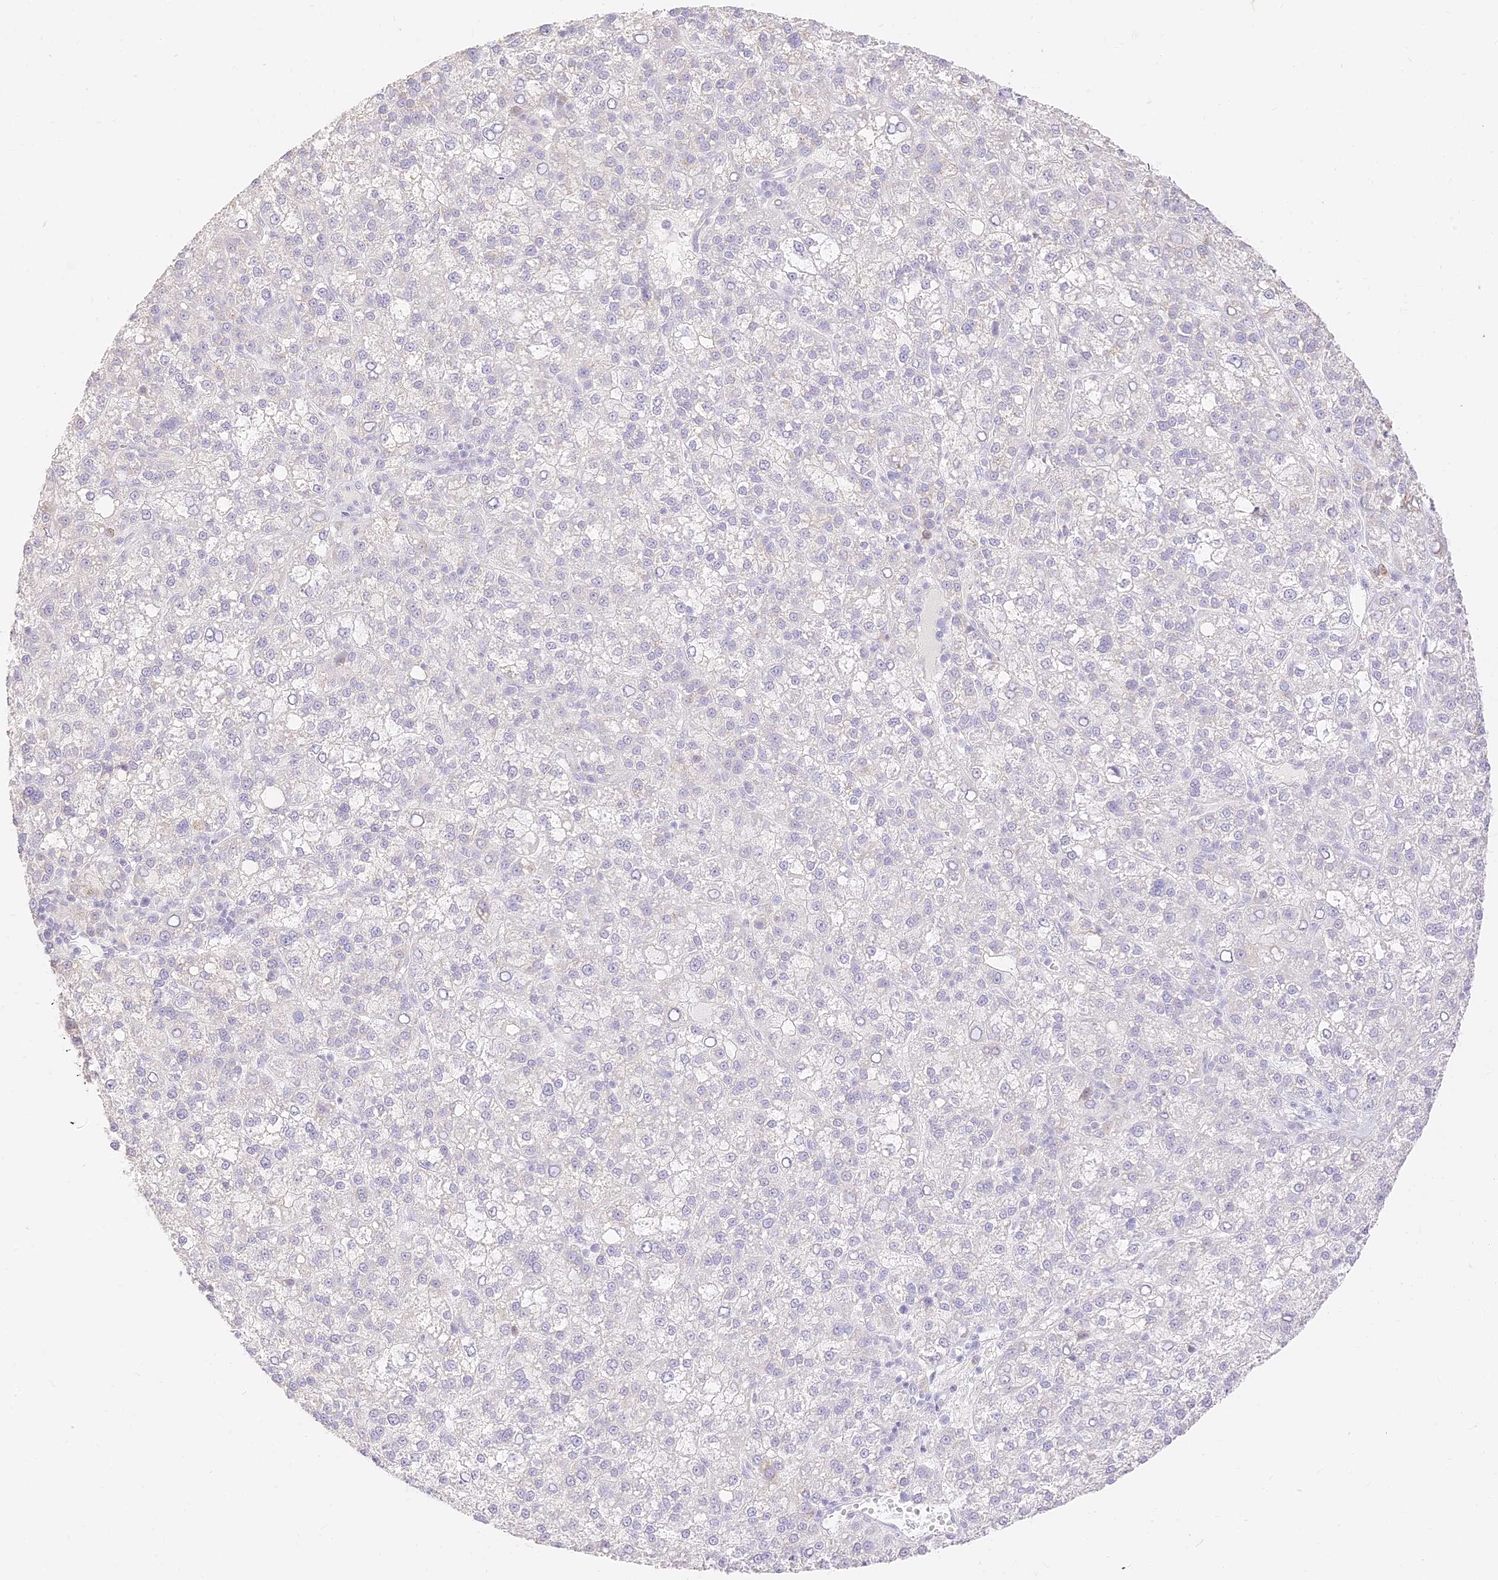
{"staining": {"intensity": "negative", "quantity": "none", "location": "none"}, "tissue": "liver cancer", "cell_type": "Tumor cells", "image_type": "cancer", "snomed": [{"axis": "morphology", "description": "Carcinoma, Hepatocellular, NOS"}, {"axis": "topography", "description": "Liver"}], "caption": "DAB (3,3'-diaminobenzidine) immunohistochemical staining of liver cancer demonstrates no significant positivity in tumor cells.", "gene": "SEC13", "patient": {"sex": "female", "age": 58}}